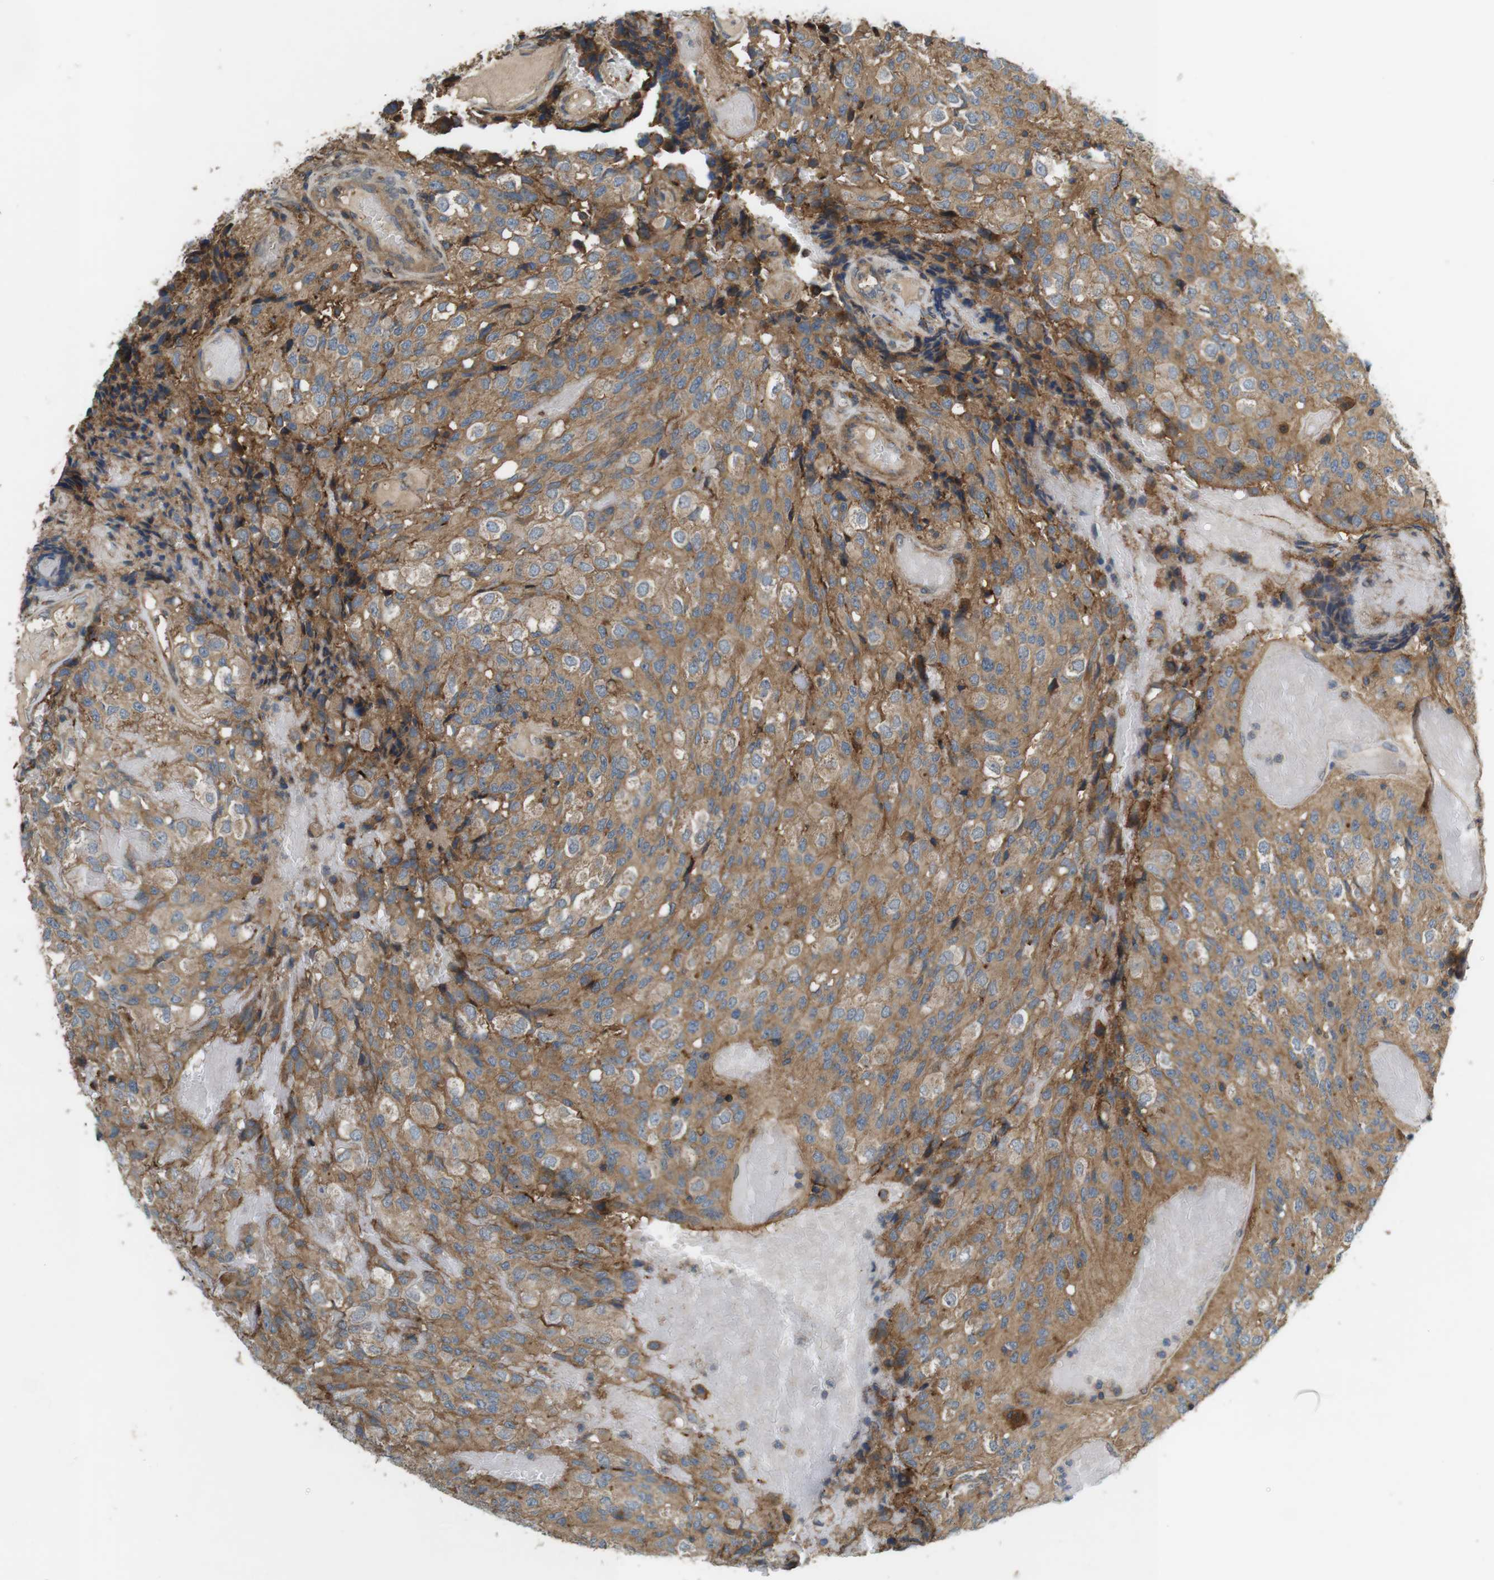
{"staining": {"intensity": "moderate", "quantity": "25%-75%", "location": "cytoplasmic/membranous"}, "tissue": "glioma", "cell_type": "Tumor cells", "image_type": "cancer", "snomed": [{"axis": "morphology", "description": "Glioma, malignant, High grade"}, {"axis": "topography", "description": "Brain"}], "caption": "A medium amount of moderate cytoplasmic/membranous positivity is identified in about 25%-75% of tumor cells in malignant high-grade glioma tissue.", "gene": "DDAH2", "patient": {"sex": "male", "age": 32}}